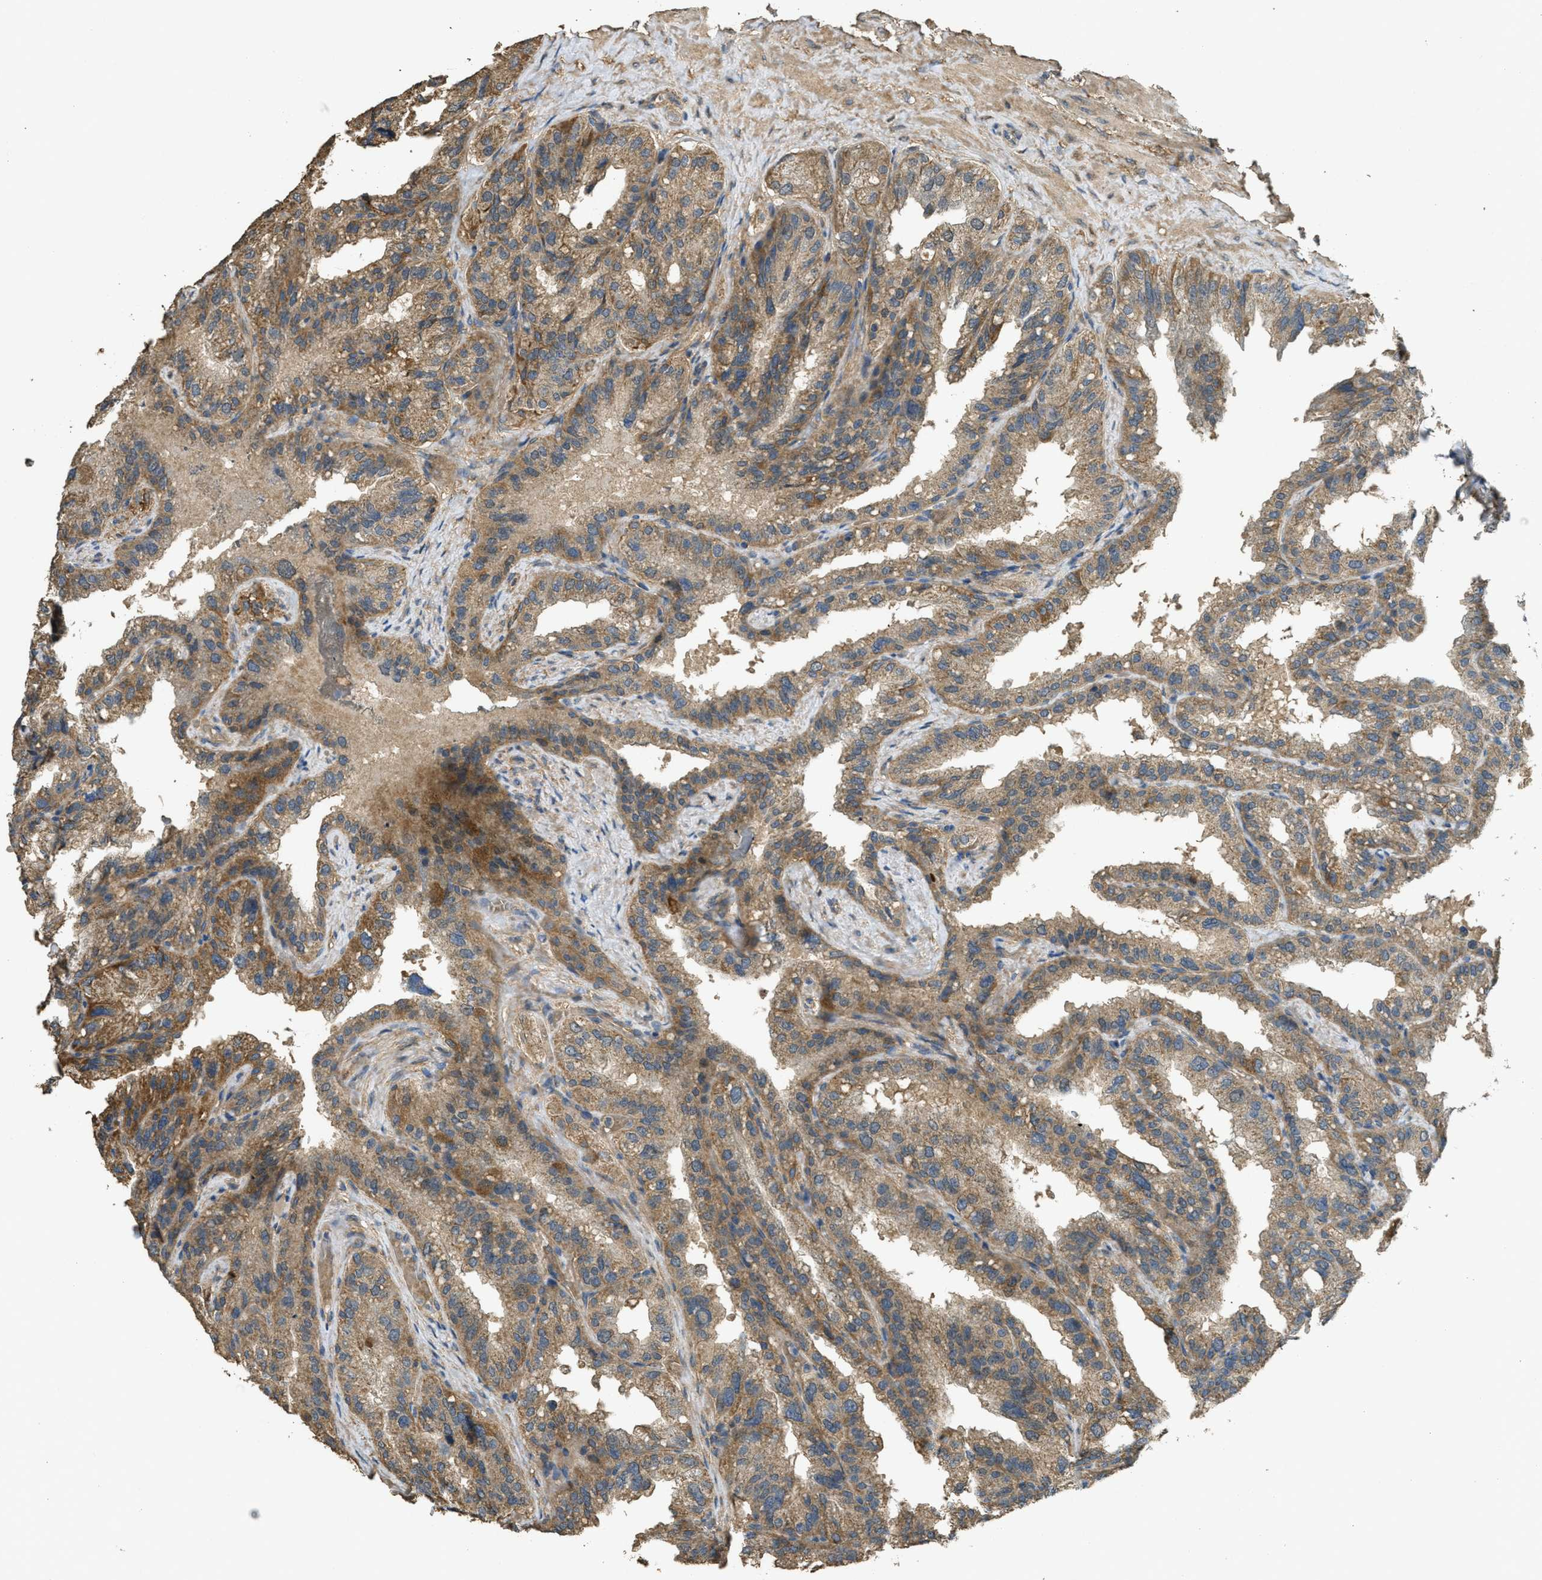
{"staining": {"intensity": "moderate", "quantity": ">75%", "location": "cytoplasmic/membranous"}, "tissue": "seminal vesicle", "cell_type": "Glandular cells", "image_type": "normal", "snomed": [{"axis": "morphology", "description": "Normal tissue, NOS"}, {"axis": "topography", "description": "Seminal veicle"}], "caption": "Immunohistochemical staining of normal seminal vesicle demonstrates >75% levels of moderate cytoplasmic/membranous protein expression in about >75% of glandular cells. Using DAB (3,3'-diaminobenzidine) (brown) and hematoxylin (blue) stains, captured at high magnification using brightfield microscopy.", "gene": "CD276", "patient": {"sex": "male", "age": 68}}